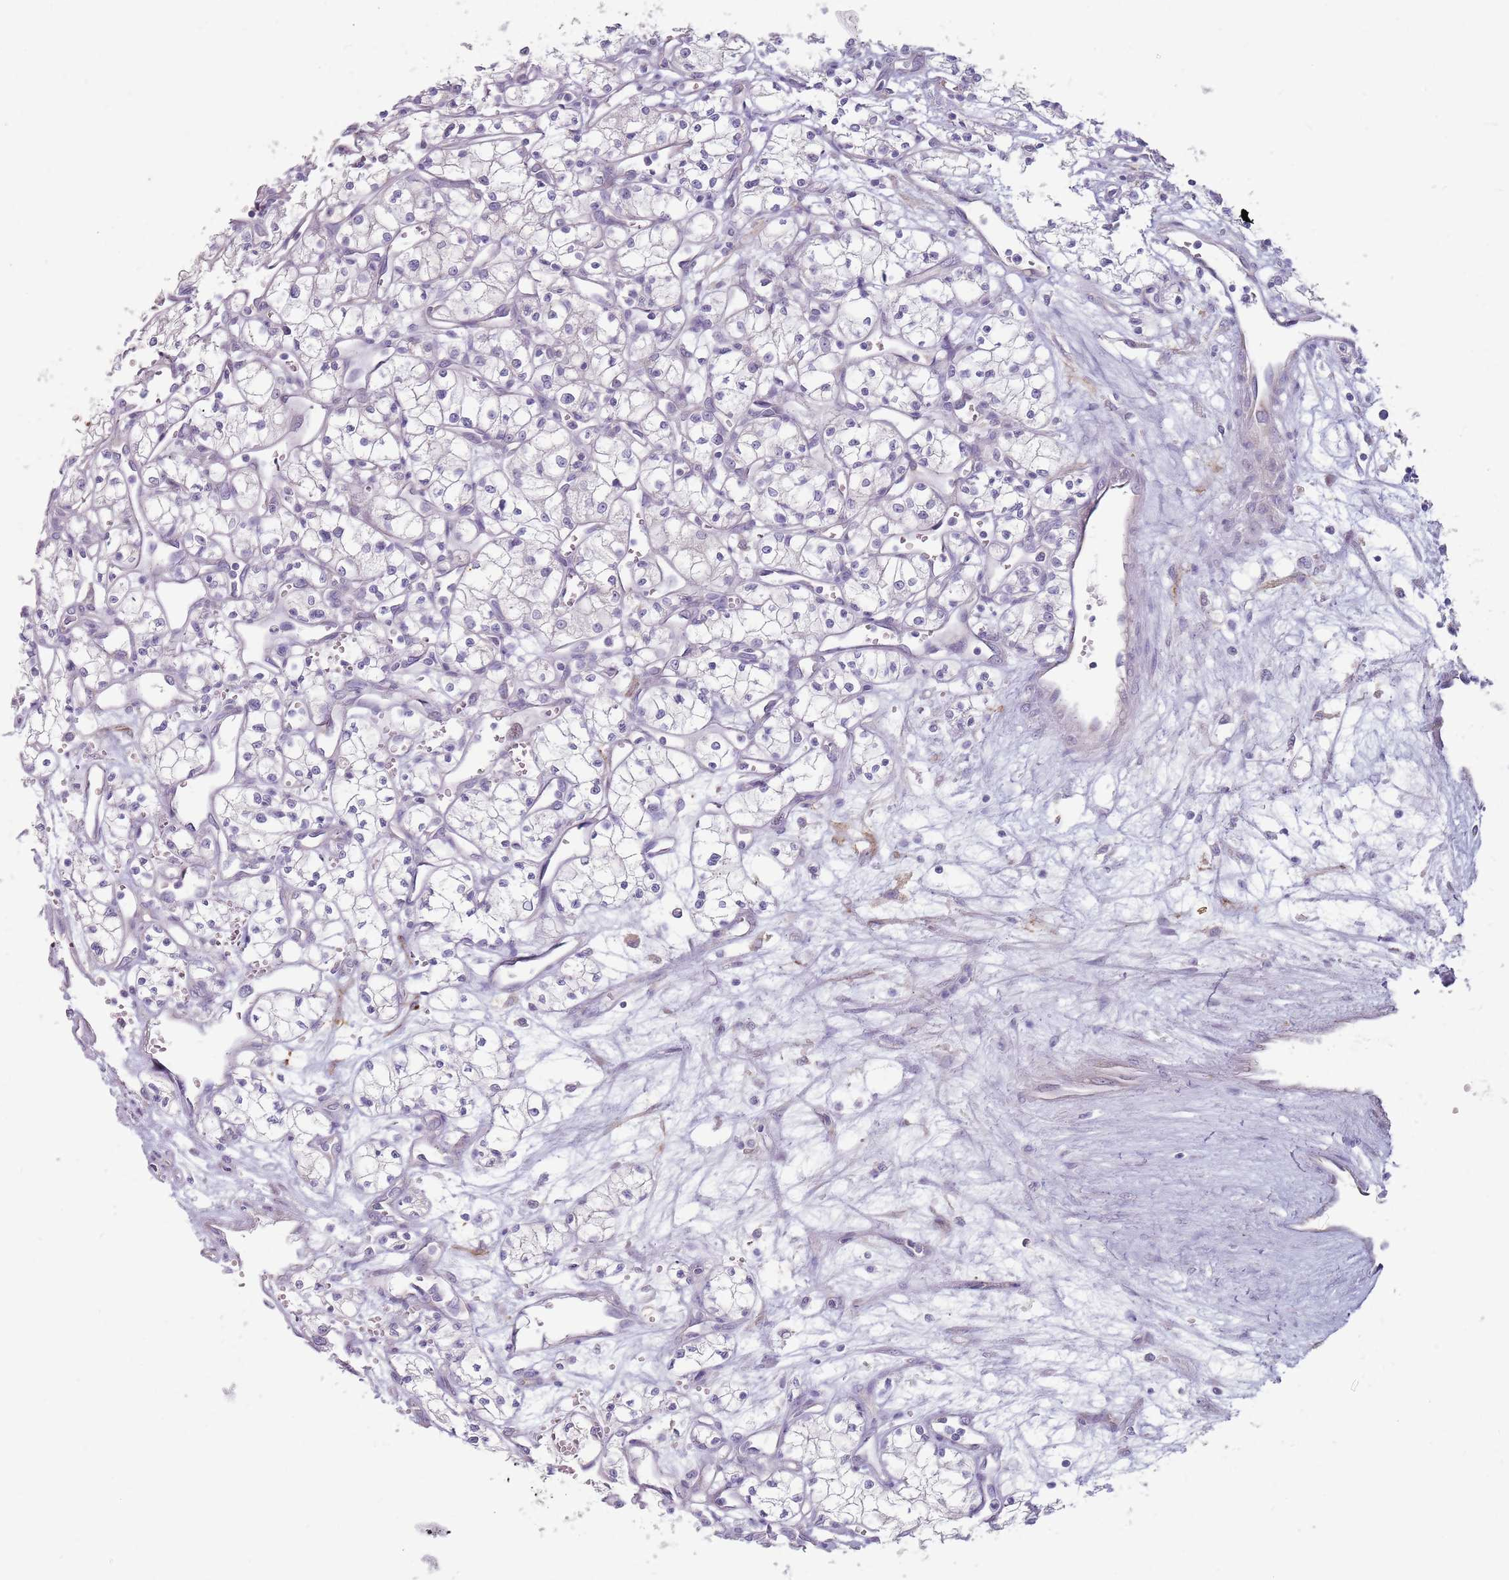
{"staining": {"intensity": "negative", "quantity": "none", "location": "none"}, "tissue": "renal cancer", "cell_type": "Tumor cells", "image_type": "cancer", "snomed": [{"axis": "morphology", "description": "Adenocarcinoma, NOS"}, {"axis": "topography", "description": "Kidney"}], "caption": "High magnification brightfield microscopy of adenocarcinoma (renal) stained with DAB (brown) and counterstained with hematoxylin (blue): tumor cells show no significant expression.", "gene": "DXO", "patient": {"sex": "male", "age": 59}}